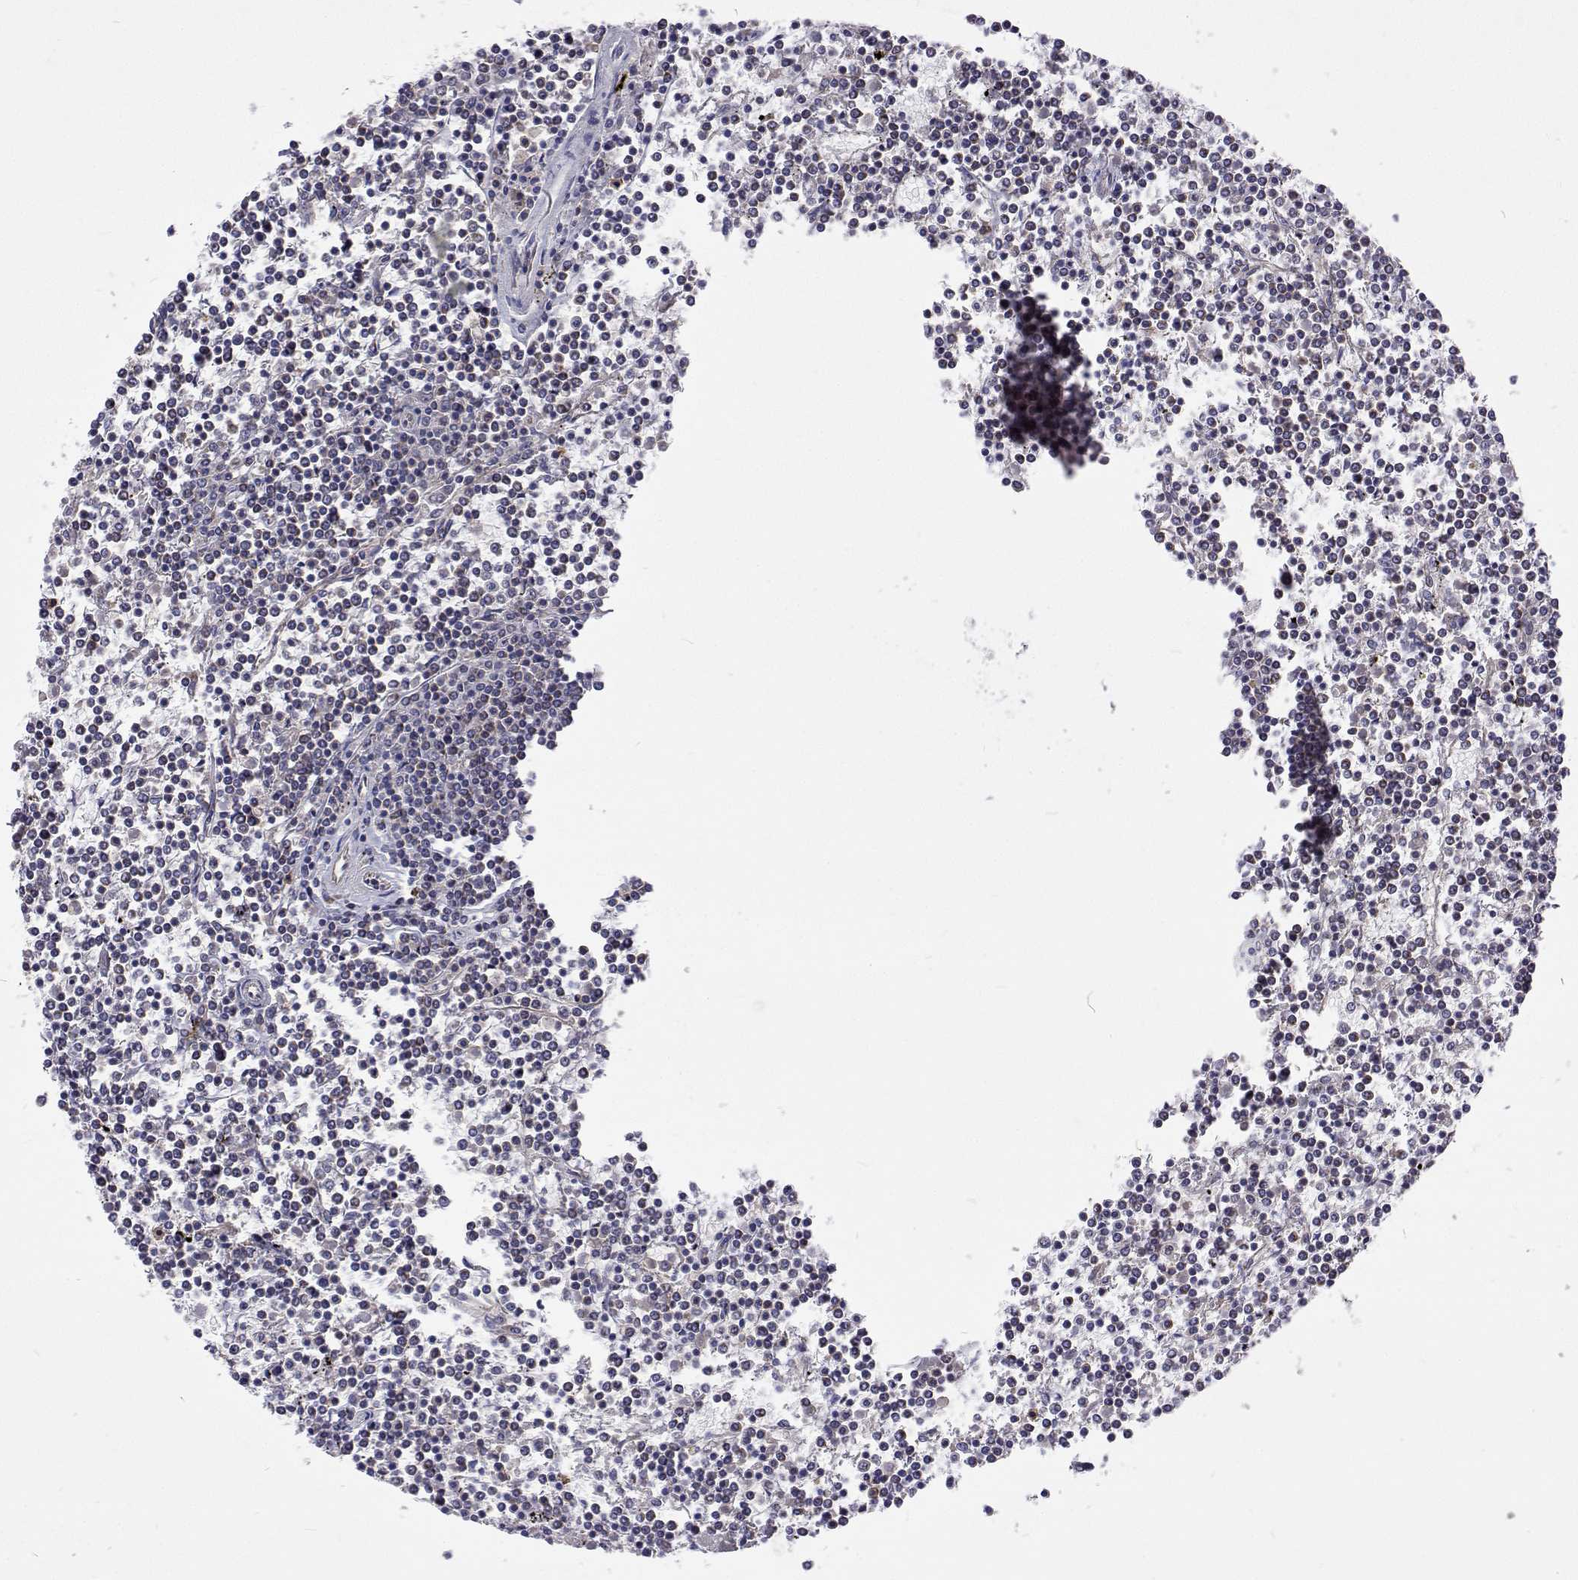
{"staining": {"intensity": "negative", "quantity": "none", "location": "none"}, "tissue": "lymphoma", "cell_type": "Tumor cells", "image_type": "cancer", "snomed": [{"axis": "morphology", "description": "Malignant lymphoma, non-Hodgkin's type, Low grade"}, {"axis": "topography", "description": "Spleen"}], "caption": "There is no significant staining in tumor cells of malignant lymphoma, non-Hodgkin's type (low-grade).", "gene": "DHTKD1", "patient": {"sex": "female", "age": 19}}